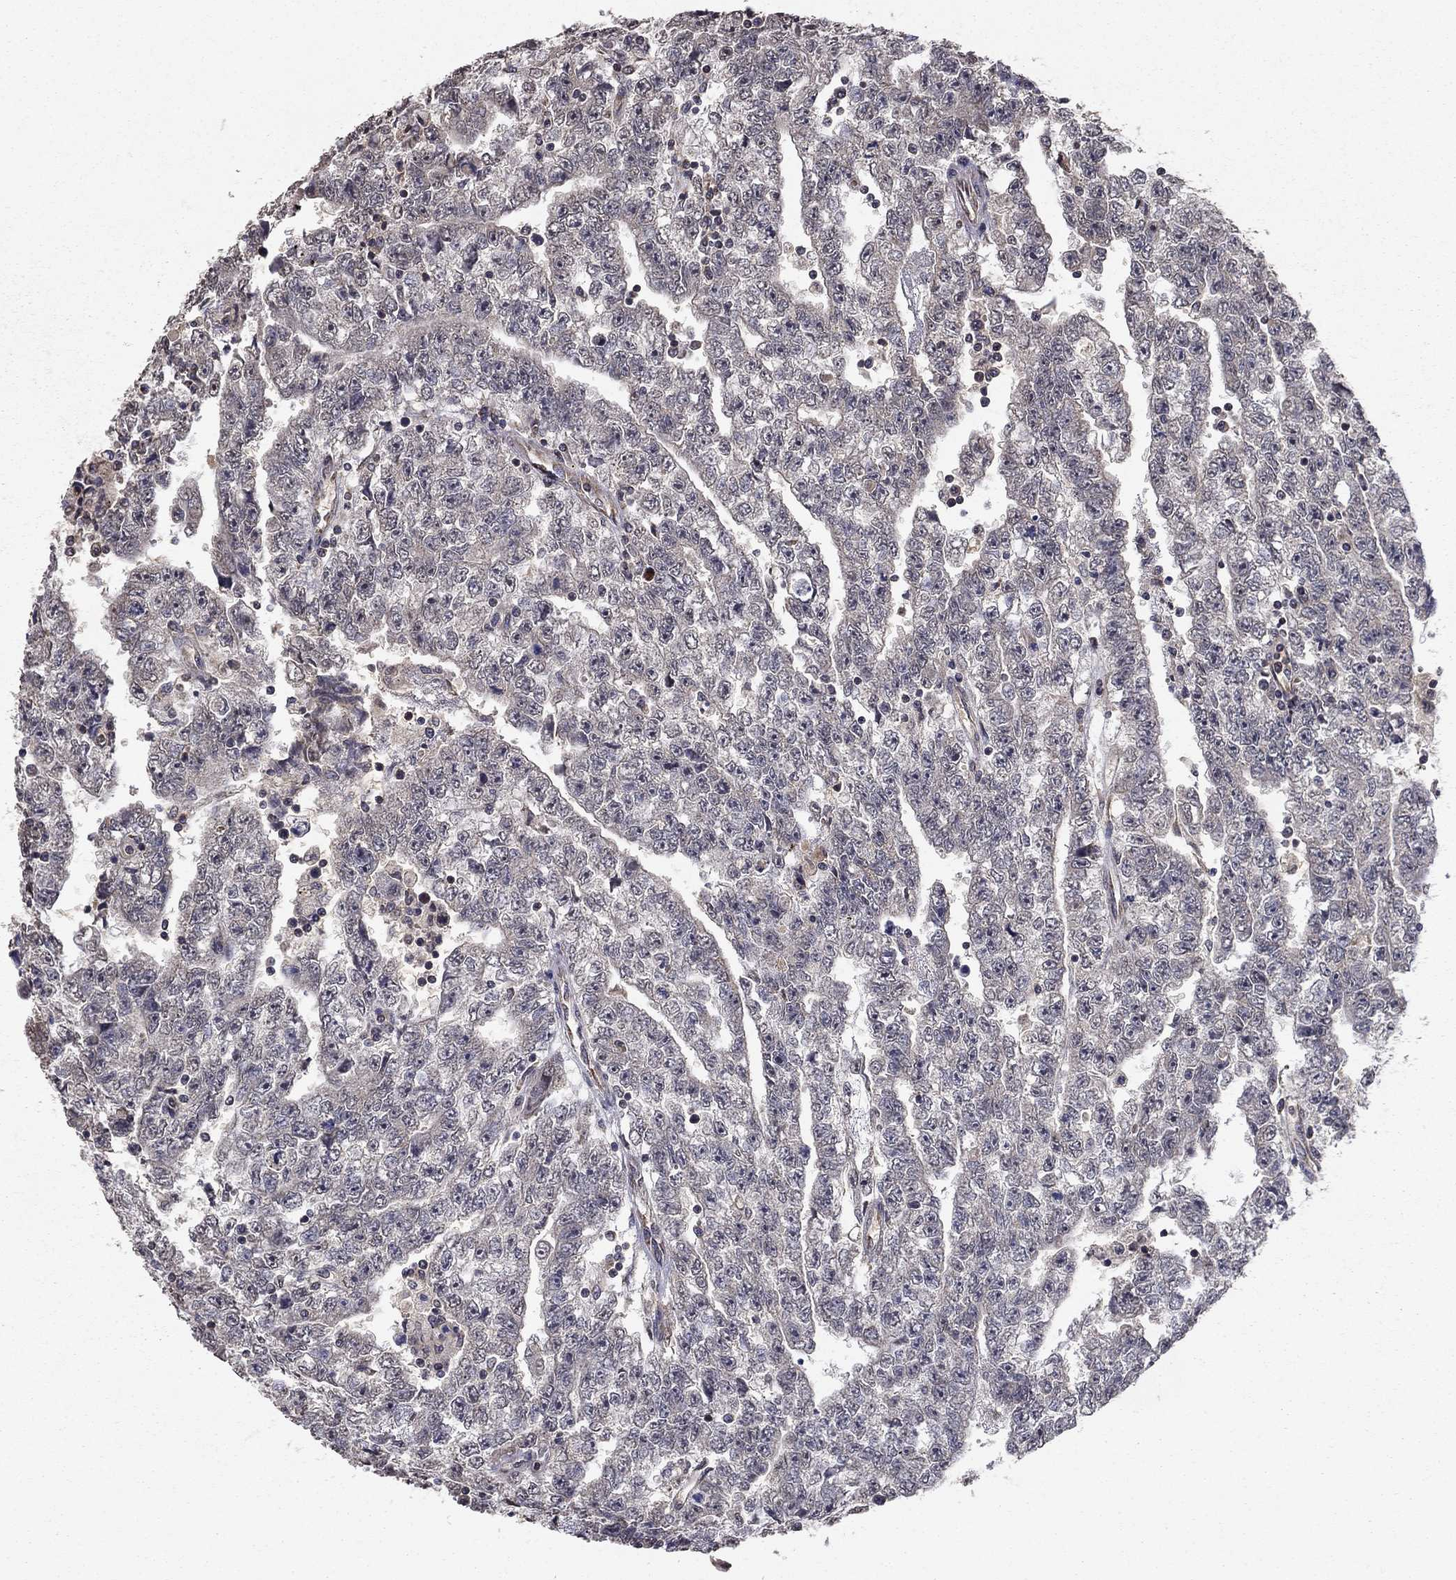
{"staining": {"intensity": "negative", "quantity": "none", "location": "none"}, "tissue": "testis cancer", "cell_type": "Tumor cells", "image_type": "cancer", "snomed": [{"axis": "morphology", "description": "Carcinoma, Embryonal, NOS"}, {"axis": "topography", "description": "Testis"}], "caption": "DAB immunohistochemical staining of human embryonal carcinoma (testis) displays no significant staining in tumor cells. The staining was performed using DAB (3,3'-diaminobenzidine) to visualize the protein expression in brown, while the nuclei were stained in blue with hematoxylin (Magnification: 20x).", "gene": "SLC2A13", "patient": {"sex": "male", "age": 25}}